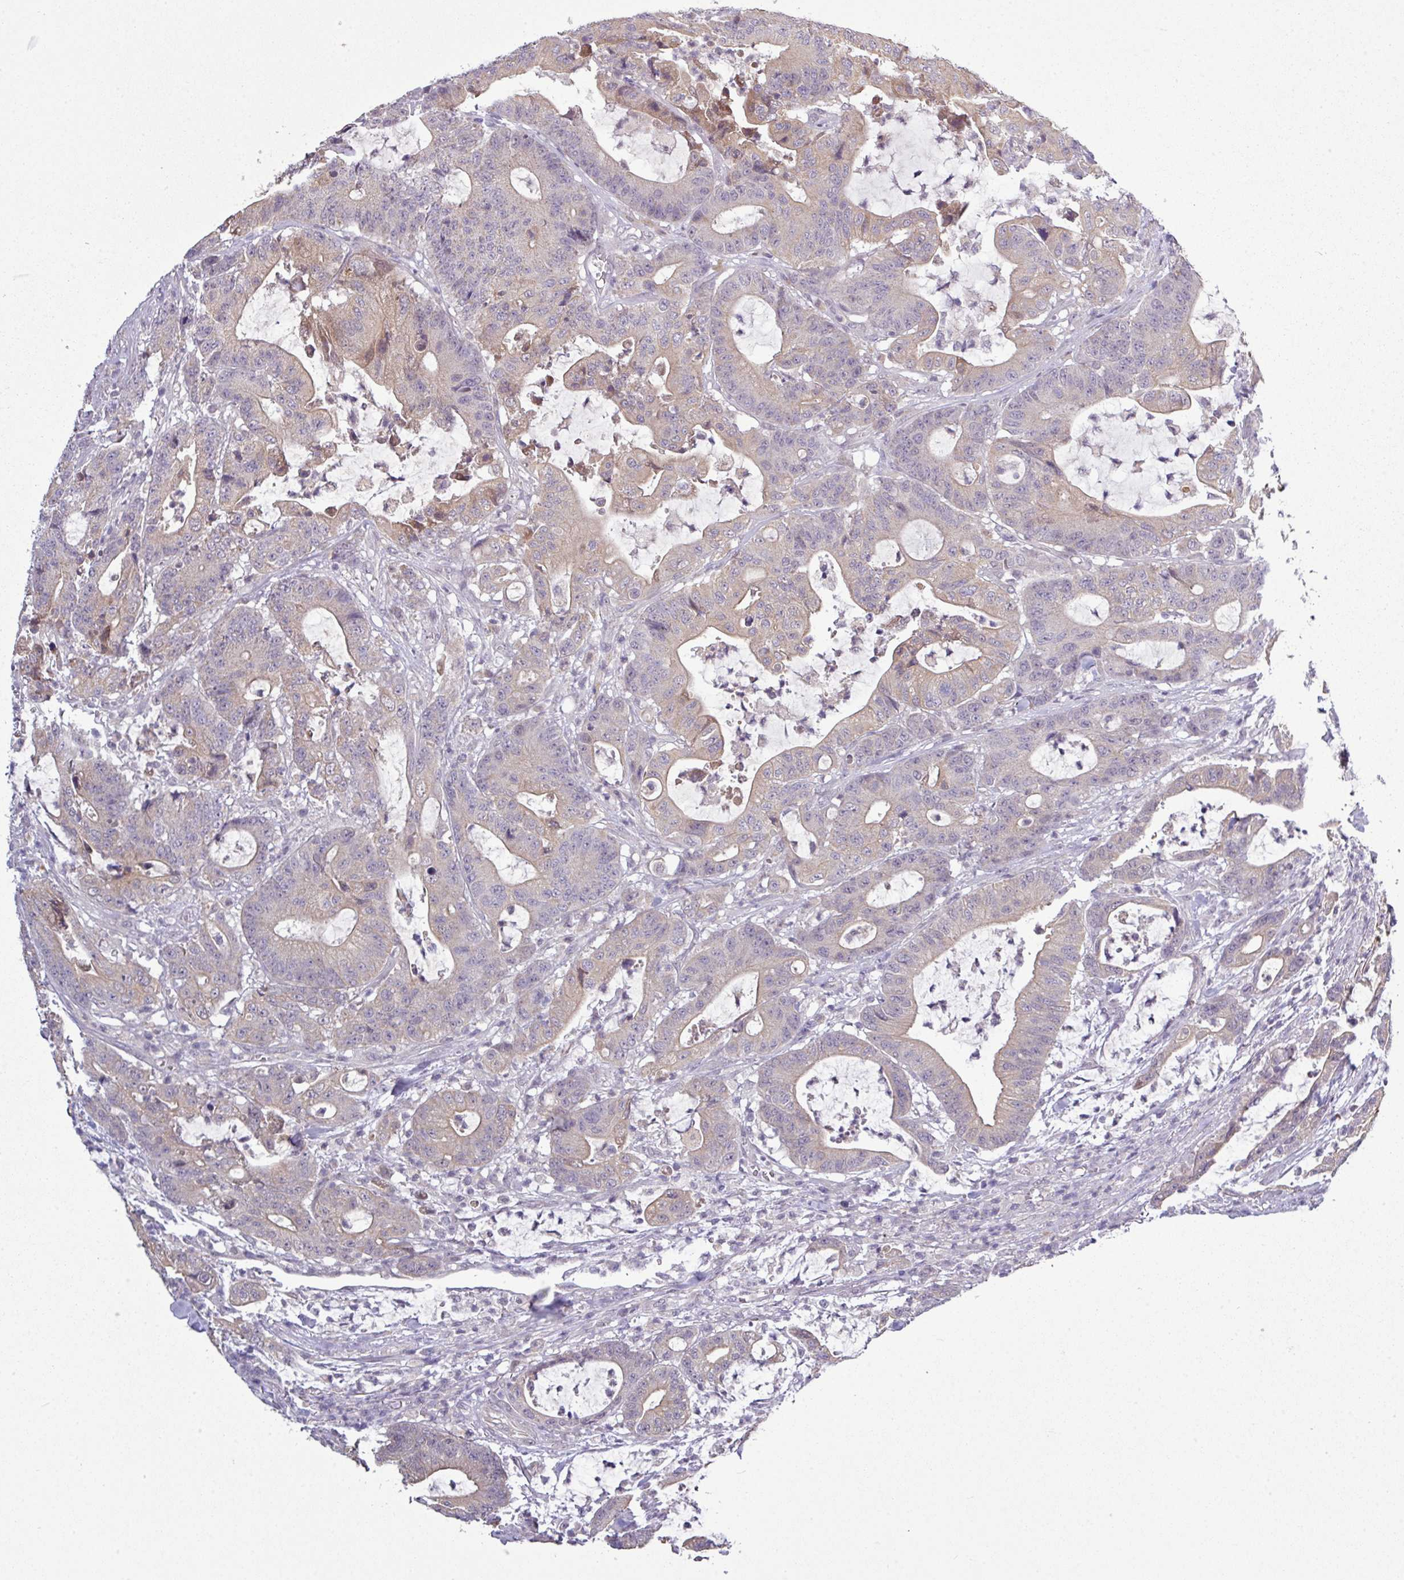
{"staining": {"intensity": "weak", "quantity": ">75%", "location": "cytoplasmic/membranous"}, "tissue": "colorectal cancer", "cell_type": "Tumor cells", "image_type": "cancer", "snomed": [{"axis": "morphology", "description": "Adenocarcinoma, NOS"}, {"axis": "topography", "description": "Colon"}], "caption": "Weak cytoplasmic/membranous protein expression is appreciated in about >75% of tumor cells in adenocarcinoma (colorectal).", "gene": "ZNF217", "patient": {"sex": "female", "age": 84}}